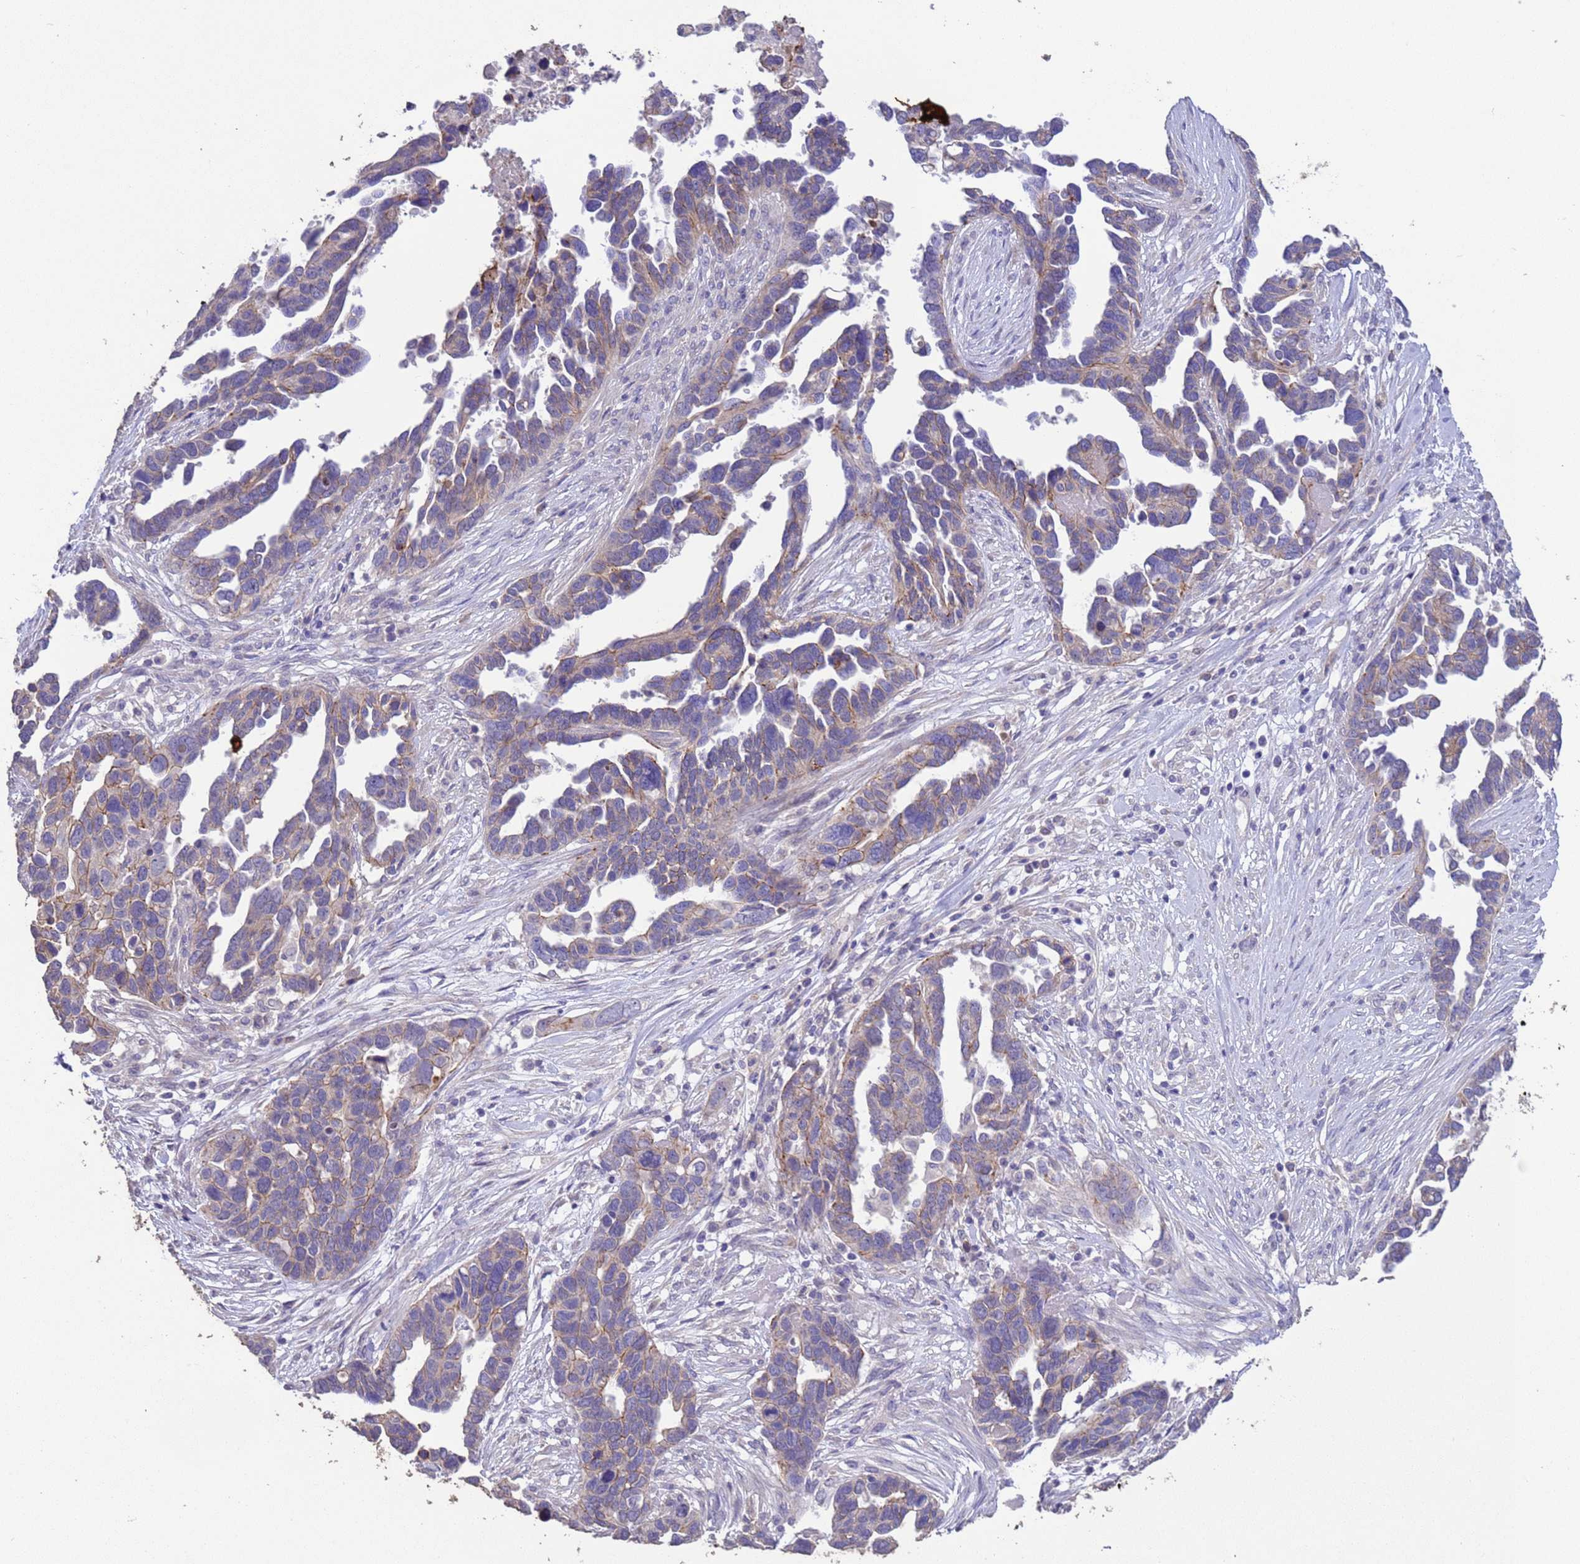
{"staining": {"intensity": "moderate", "quantity": "25%-75%", "location": "cytoplasmic/membranous"}, "tissue": "ovarian cancer", "cell_type": "Tumor cells", "image_type": "cancer", "snomed": [{"axis": "morphology", "description": "Cystadenocarcinoma, serous, NOS"}, {"axis": "topography", "description": "Ovary"}], "caption": "Brown immunohistochemical staining in human ovarian serous cystadenocarcinoma demonstrates moderate cytoplasmic/membranous staining in about 25%-75% of tumor cells.", "gene": "SLC9B2", "patient": {"sex": "female", "age": 54}}